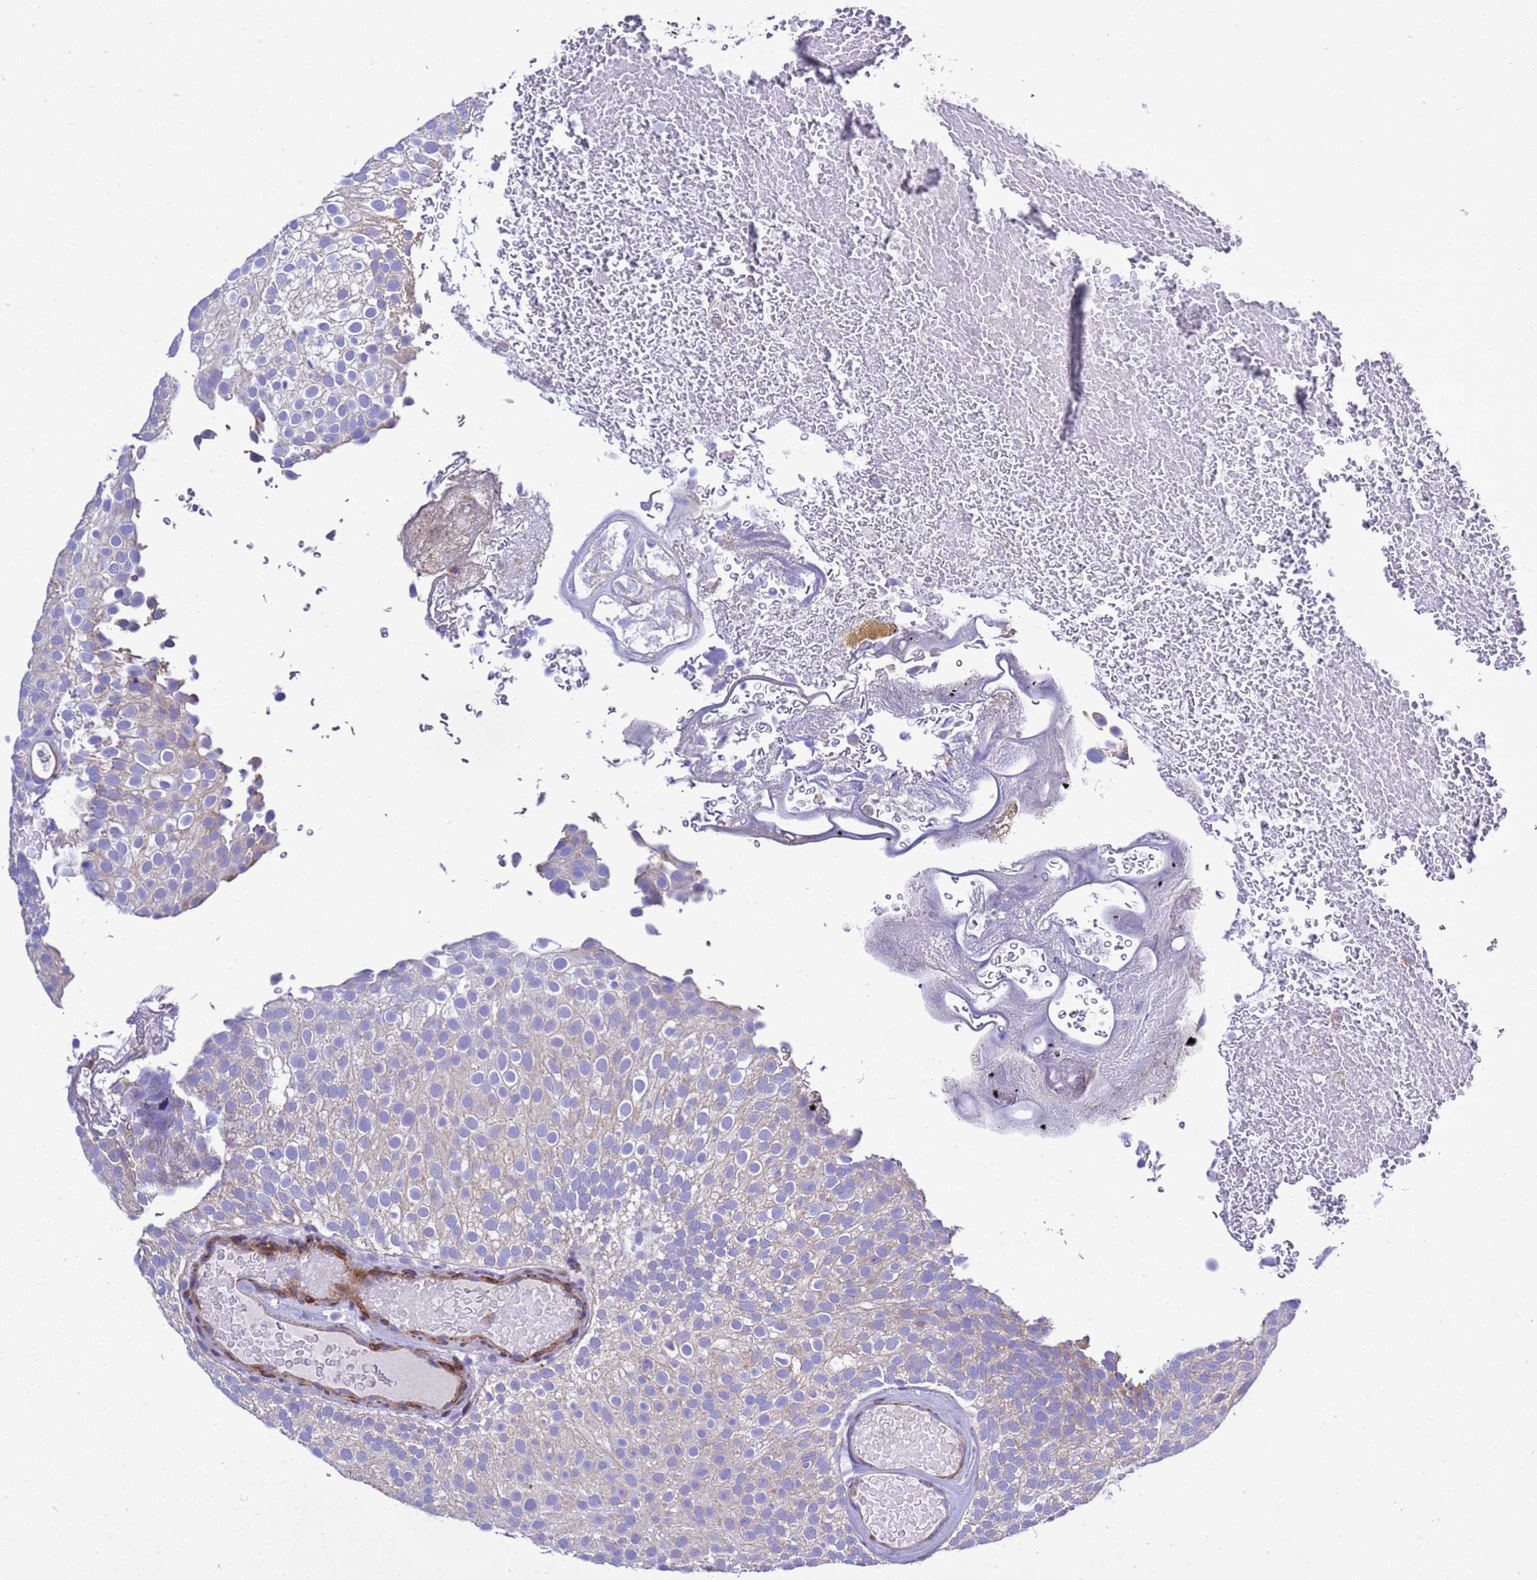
{"staining": {"intensity": "negative", "quantity": "none", "location": "none"}, "tissue": "urothelial cancer", "cell_type": "Tumor cells", "image_type": "cancer", "snomed": [{"axis": "morphology", "description": "Urothelial carcinoma, Low grade"}, {"axis": "topography", "description": "Urinary bladder"}], "caption": "DAB (3,3'-diaminobenzidine) immunohistochemical staining of low-grade urothelial carcinoma displays no significant positivity in tumor cells.", "gene": "KICS2", "patient": {"sex": "male", "age": 78}}